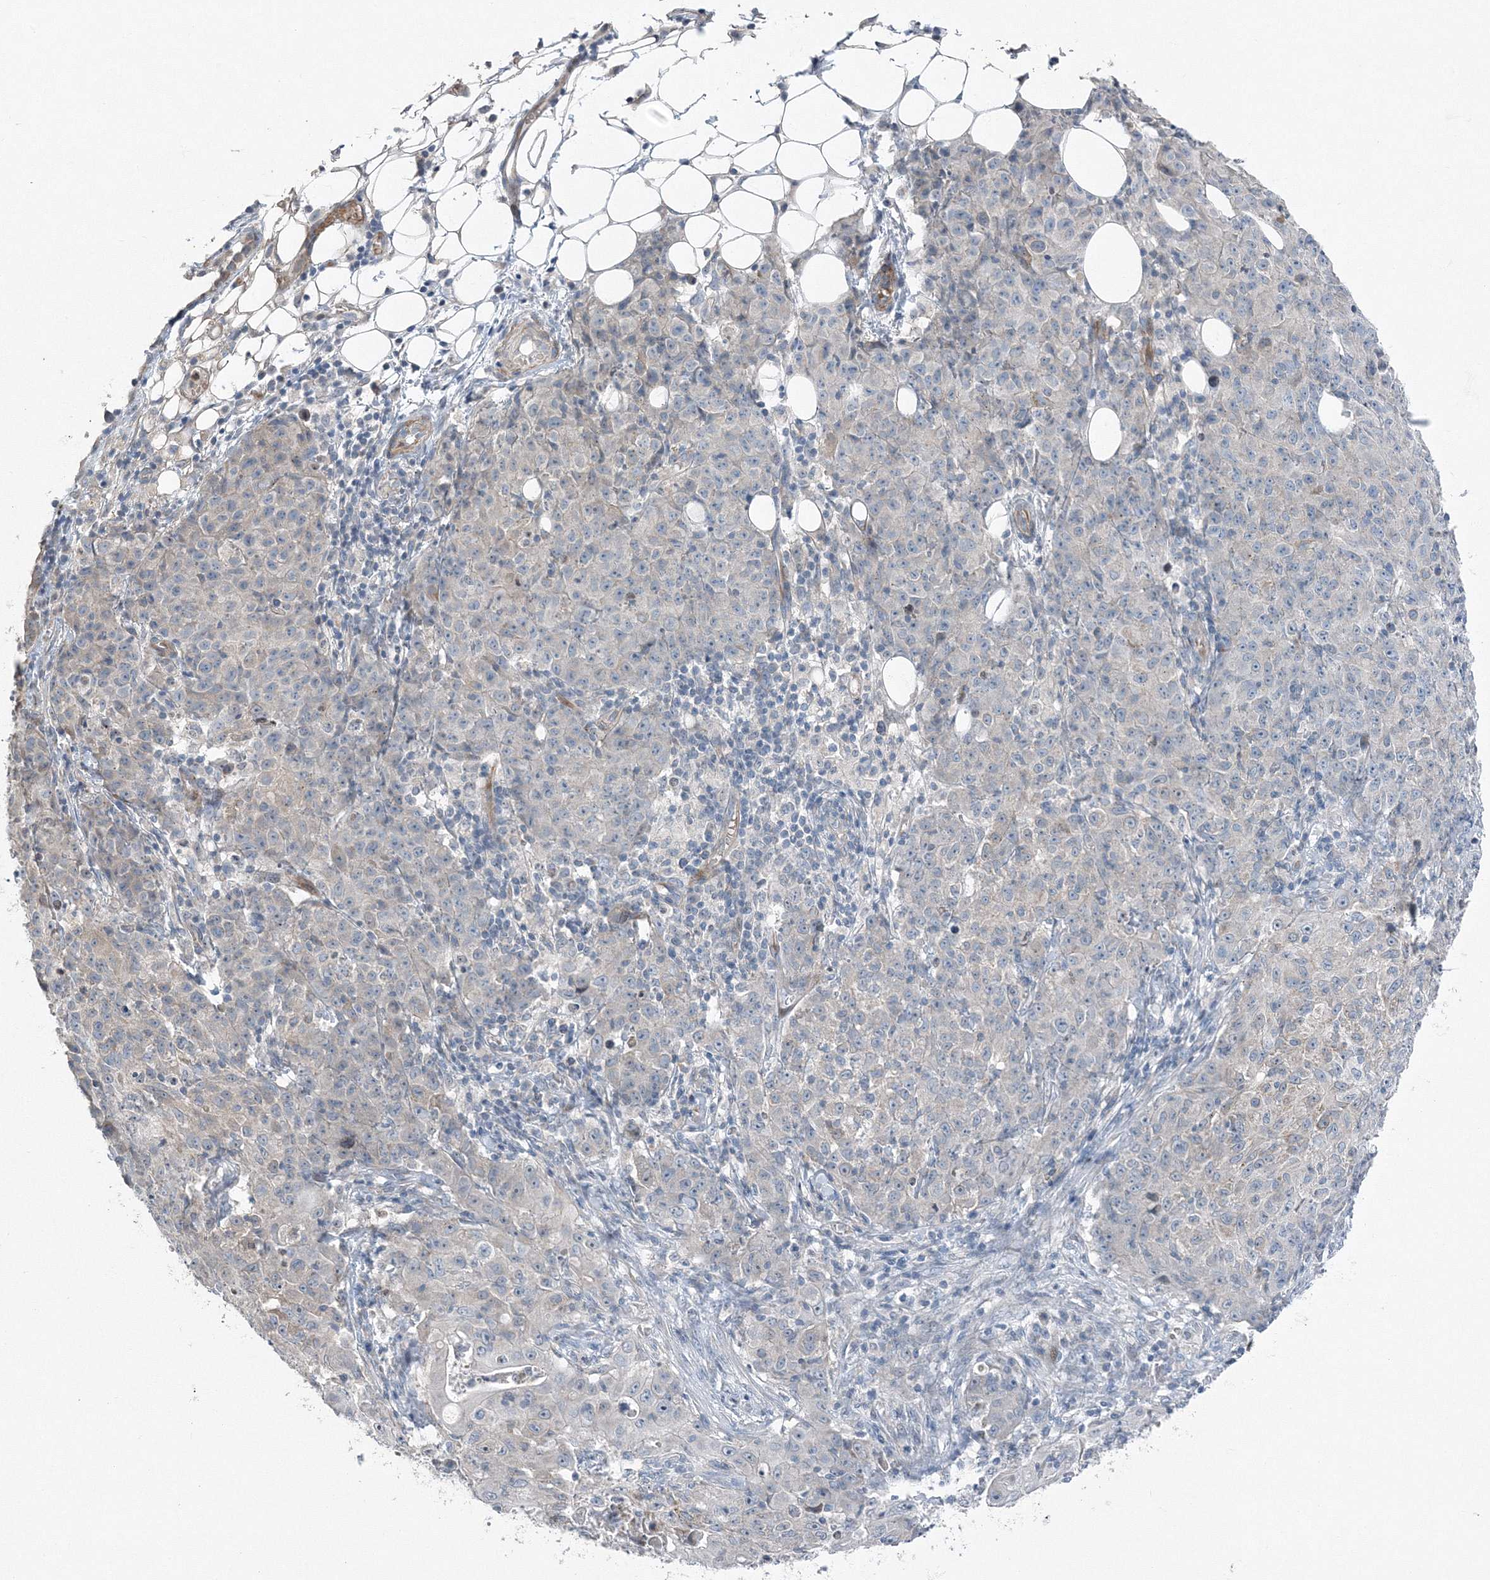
{"staining": {"intensity": "negative", "quantity": "none", "location": "none"}, "tissue": "ovarian cancer", "cell_type": "Tumor cells", "image_type": "cancer", "snomed": [{"axis": "morphology", "description": "Carcinoma, endometroid"}, {"axis": "topography", "description": "Ovary"}], "caption": "Ovarian endometroid carcinoma stained for a protein using immunohistochemistry (IHC) reveals no expression tumor cells.", "gene": "AASDH", "patient": {"sex": "female", "age": 42}}